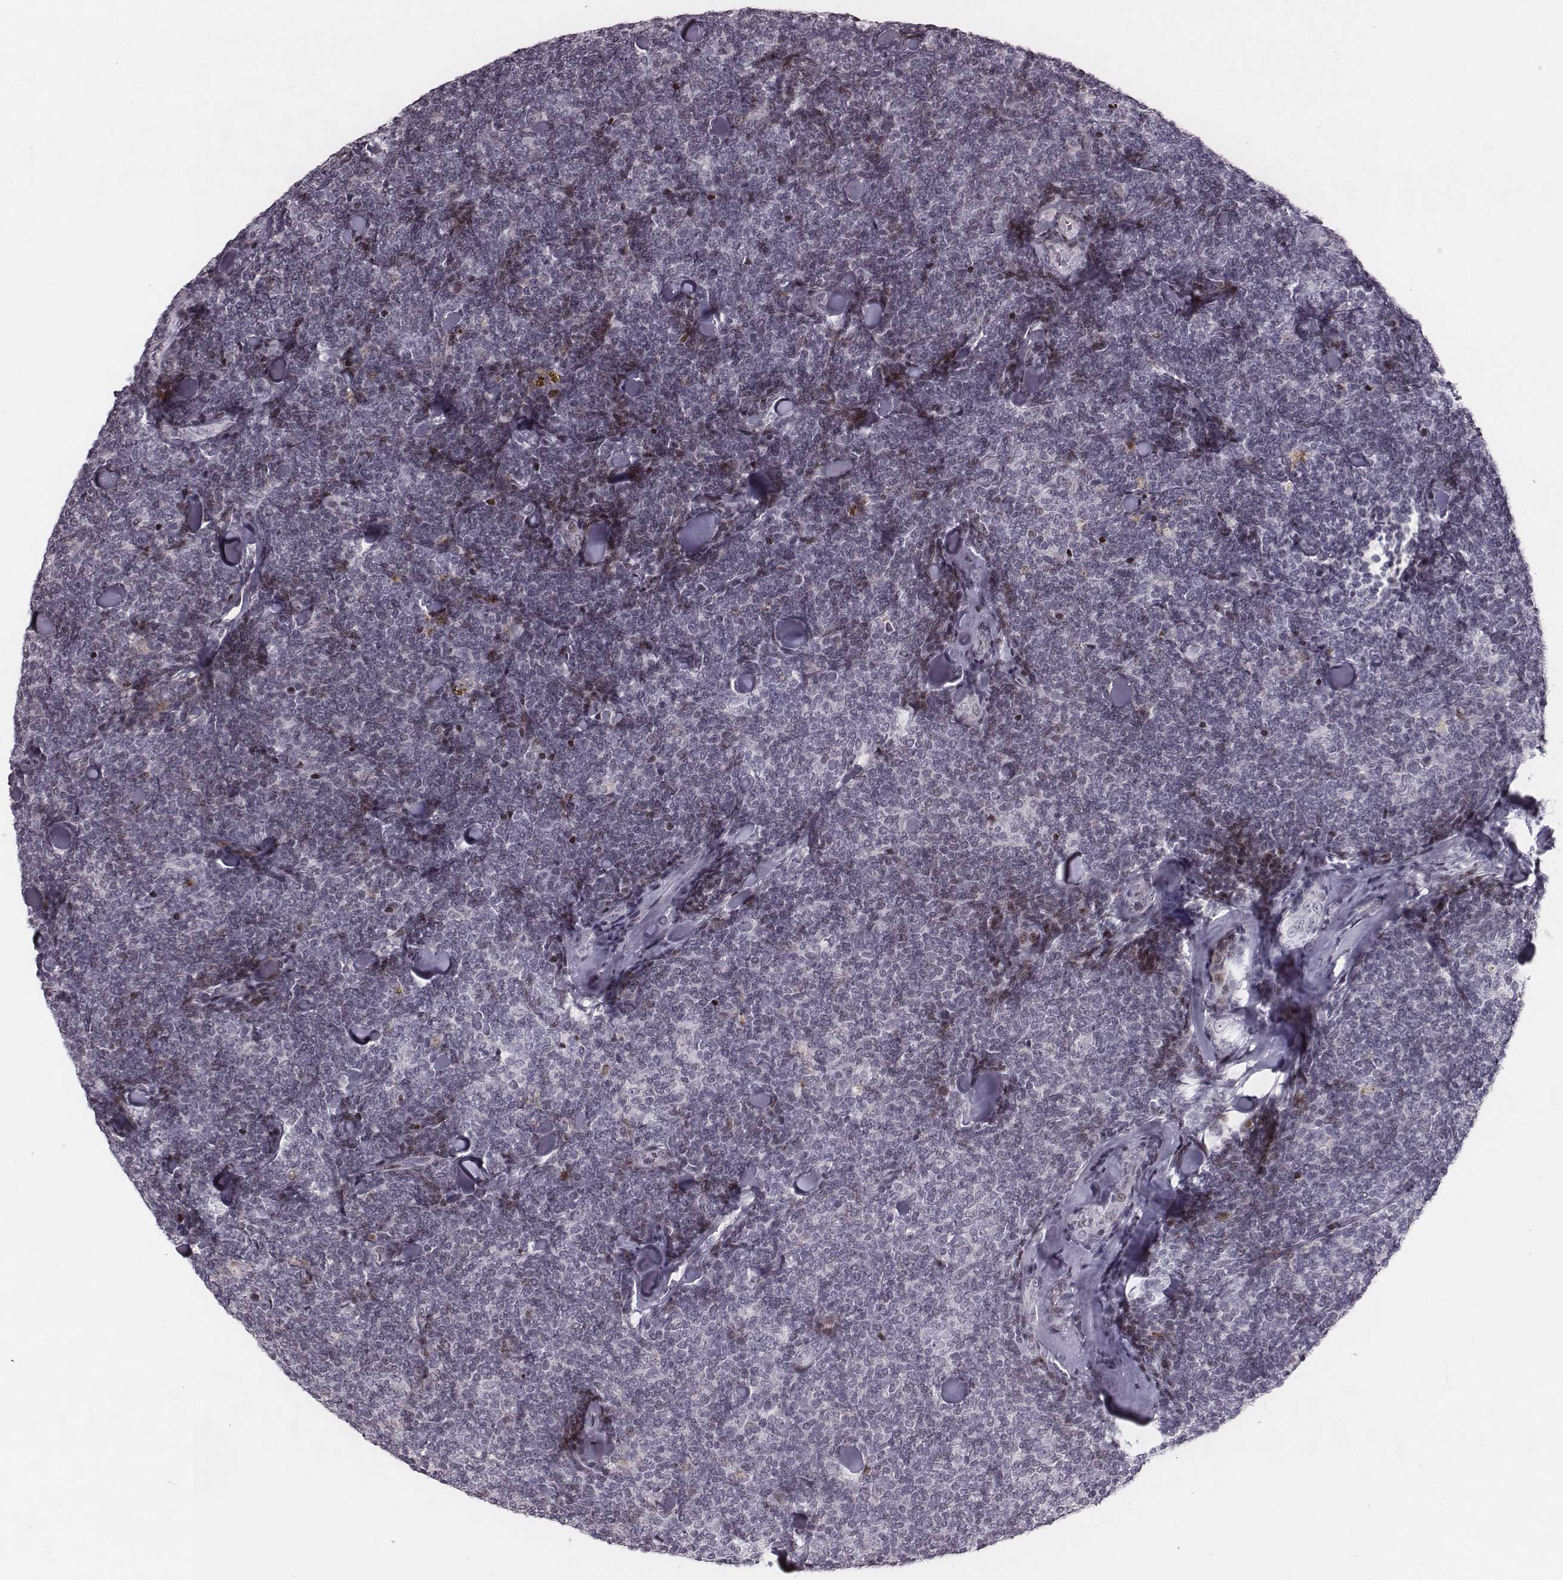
{"staining": {"intensity": "negative", "quantity": "none", "location": "none"}, "tissue": "lymphoma", "cell_type": "Tumor cells", "image_type": "cancer", "snomed": [{"axis": "morphology", "description": "Malignant lymphoma, non-Hodgkin's type, Low grade"}, {"axis": "topography", "description": "Lymph node"}], "caption": "Immunohistochemistry of human lymphoma demonstrates no expression in tumor cells.", "gene": "NDC1", "patient": {"sex": "female", "age": 56}}